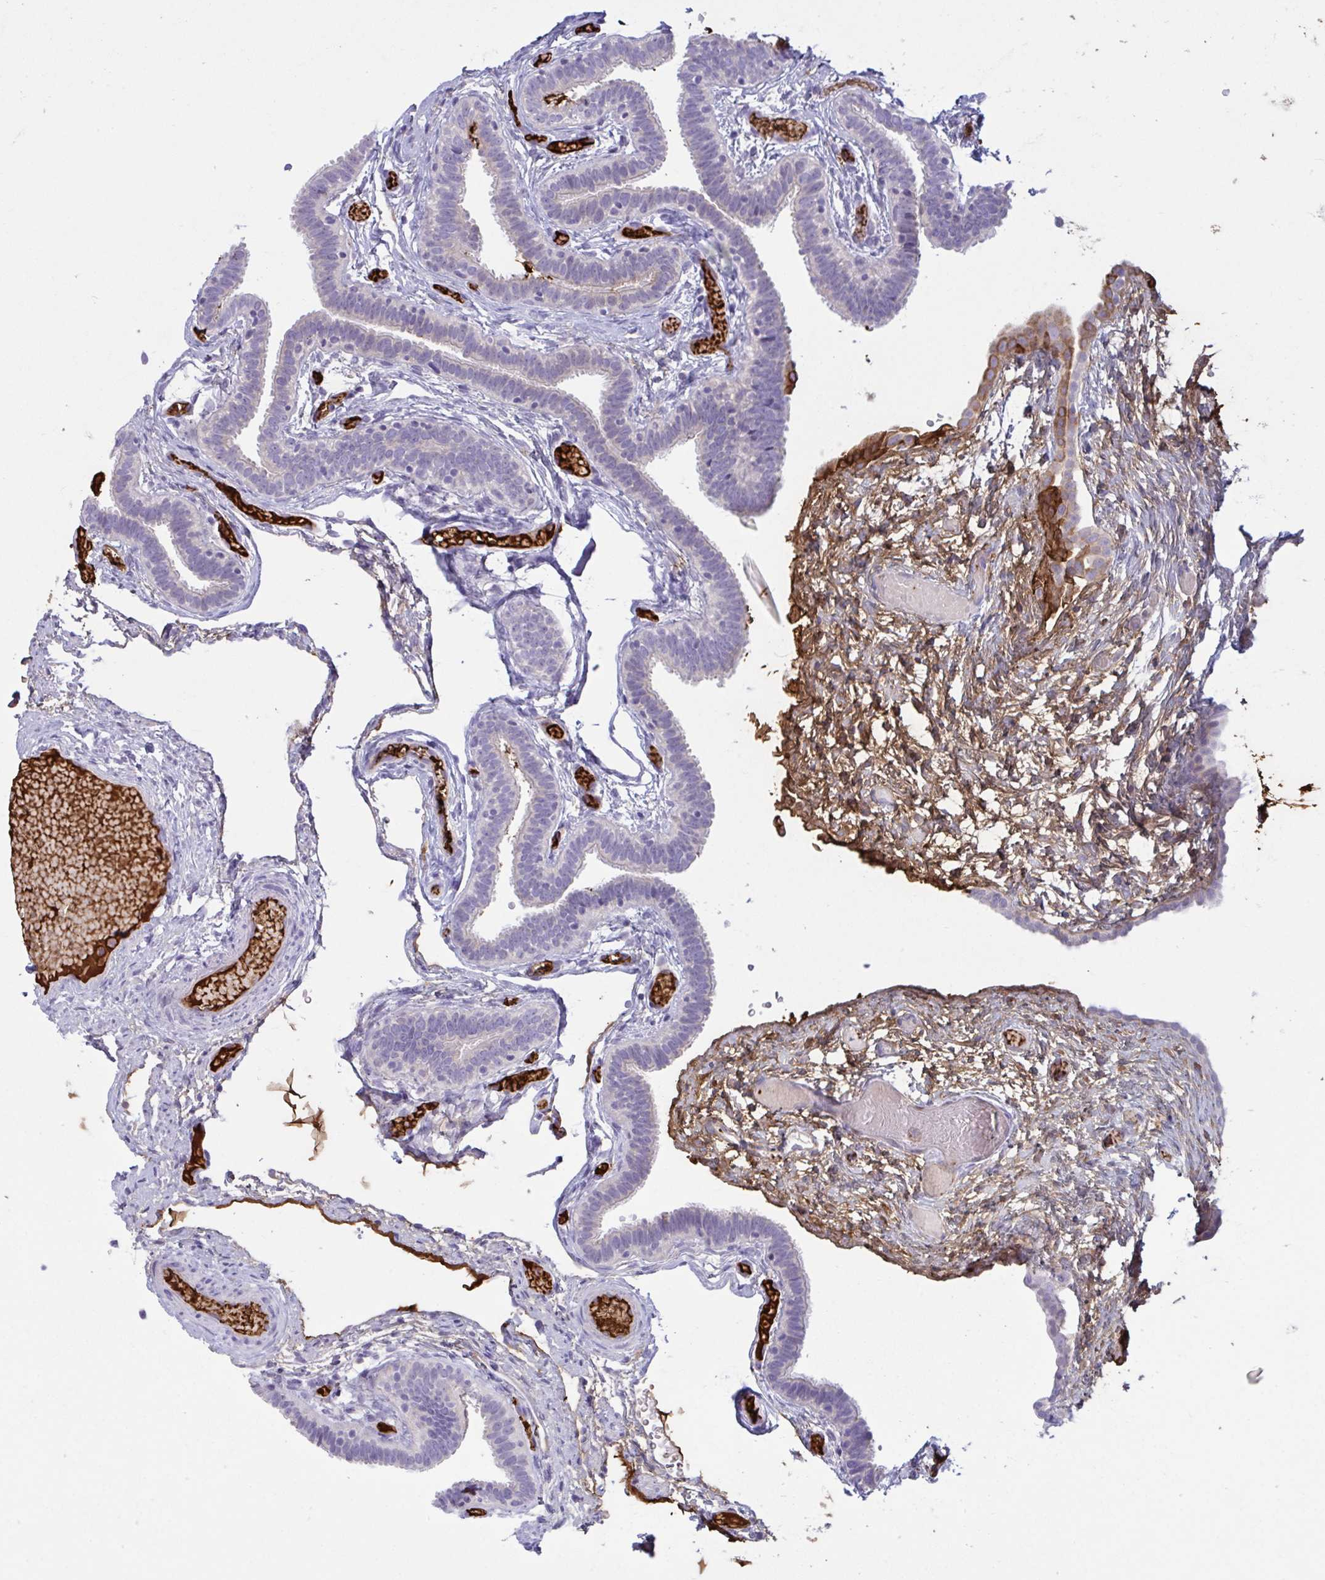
{"staining": {"intensity": "negative", "quantity": "none", "location": "none"}, "tissue": "fallopian tube", "cell_type": "Glandular cells", "image_type": "normal", "snomed": [{"axis": "morphology", "description": "Normal tissue, NOS"}, {"axis": "topography", "description": "Fallopian tube"}], "caption": "High power microscopy image of an immunohistochemistry (IHC) micrograph of normal fallopian tube, revealing no significant positivity in glandular cells.", "gene": "IL1R1", "patient": {"sex": "female", "age": 37}}